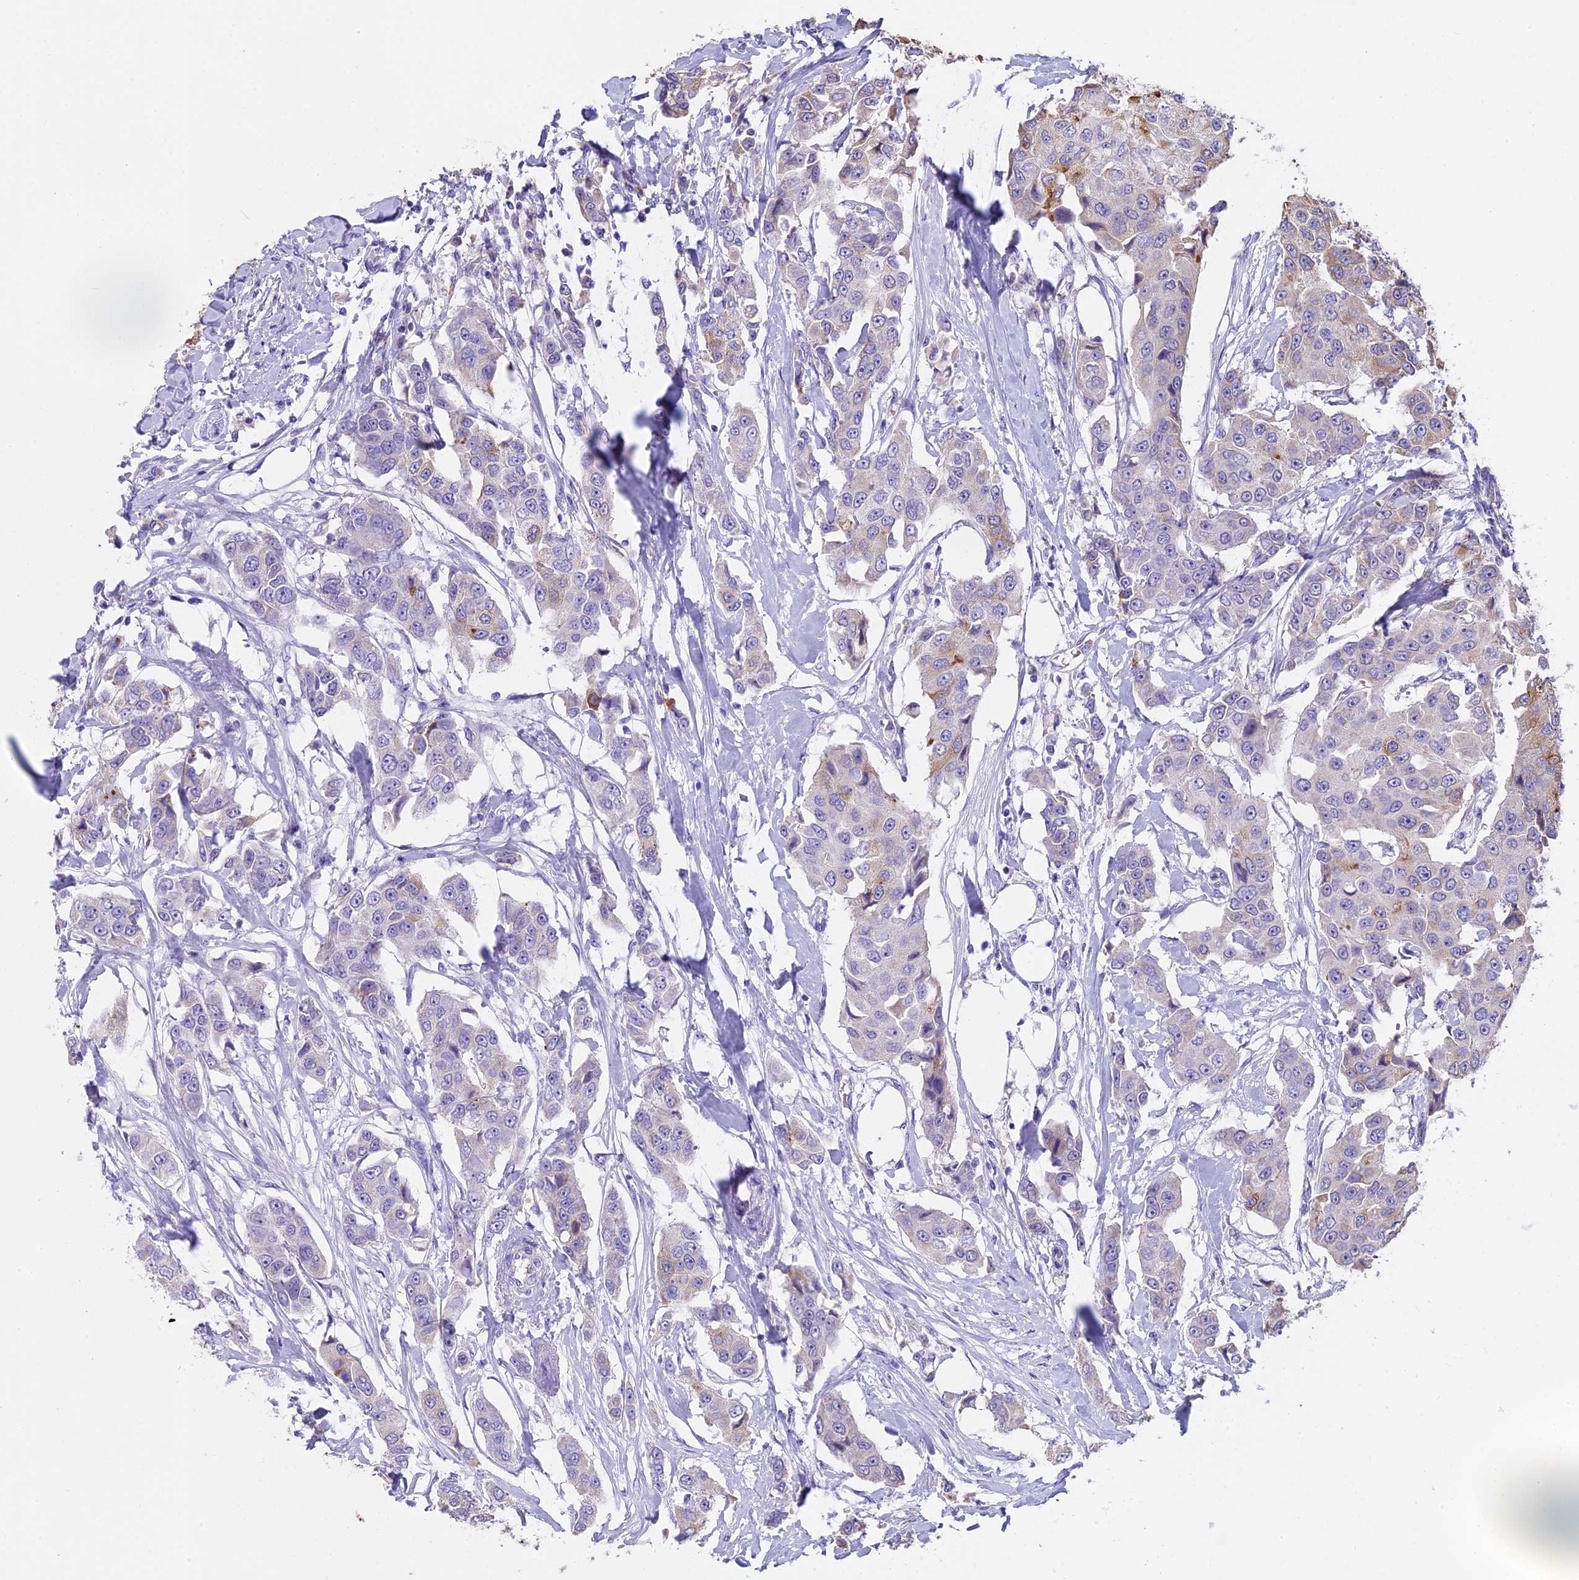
{"staining": {"intensity": "weak", "quantity": "<25%", "location": "cytoplasmic/membranous"}, "tissue": "breast cancer", "cell_type": "Tumor cells", "image_type": "cancer", "snomed": [{"axis": "morphology", "description": "Duct carcinoma"}, {"axis": "topography", "description": "Breast"}], "caption": "A histopathology image of breast cancer (invasive ductal carcinoma) stained for a protein reveals no brown staining in tumor cells.", "gene": "WFDC2", "patient": {"sex": "female", "age": 80}}